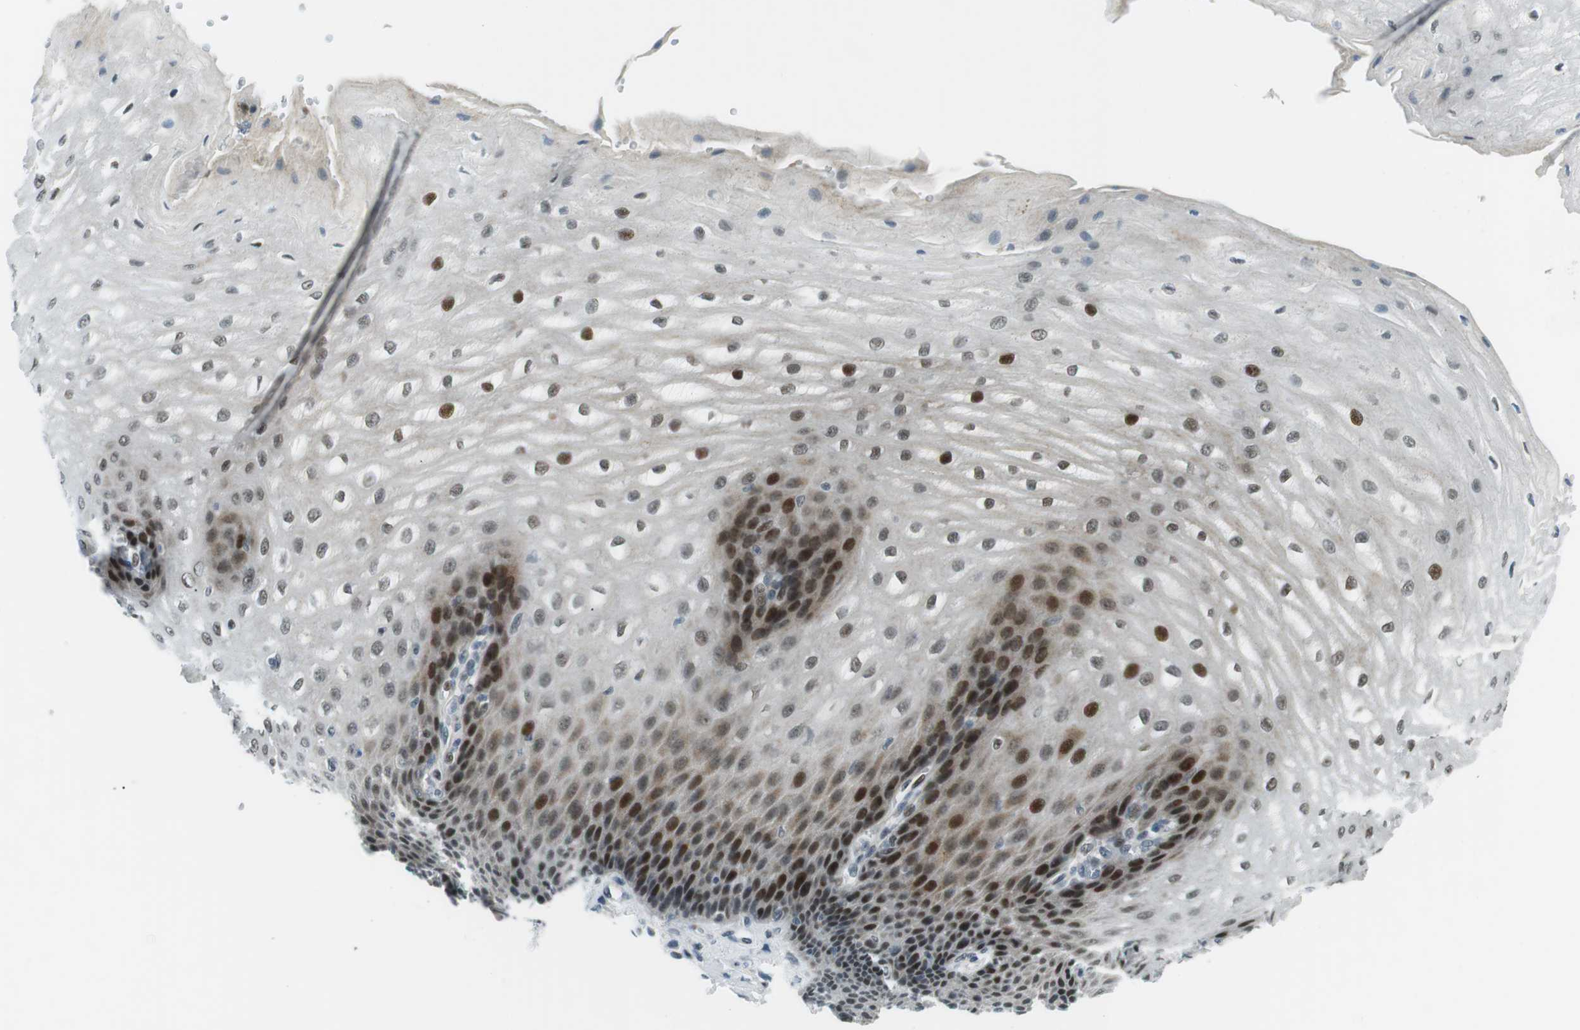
{"staining": {"intensity": "strong", "quantity": "25%-75%", "location": "nuclear"}, "tissue": "esophagus", "cell_type": "Squamous epithelial cells", "image_type": "normal", "snomed": [{"axis": "morphology", "description": "Normal tissue, NOS"}, {"axis": "topography", "description": "Esophagus"}], "caption": "High-magnification brightfield microscopy of normal esophagus stained with DAB (brown) and counterstained with hematoxylin (blue). squamous epithelial cells exhibit strong nuclear positivity is seen in approximately25%-75% of cells. The staining was performed using DAB, with brown indicating positive protein expression. Nuclei are stained blue with hematoxylin.", "gene": "PJA1", "patient": {"sex": "male", "age": 54}}